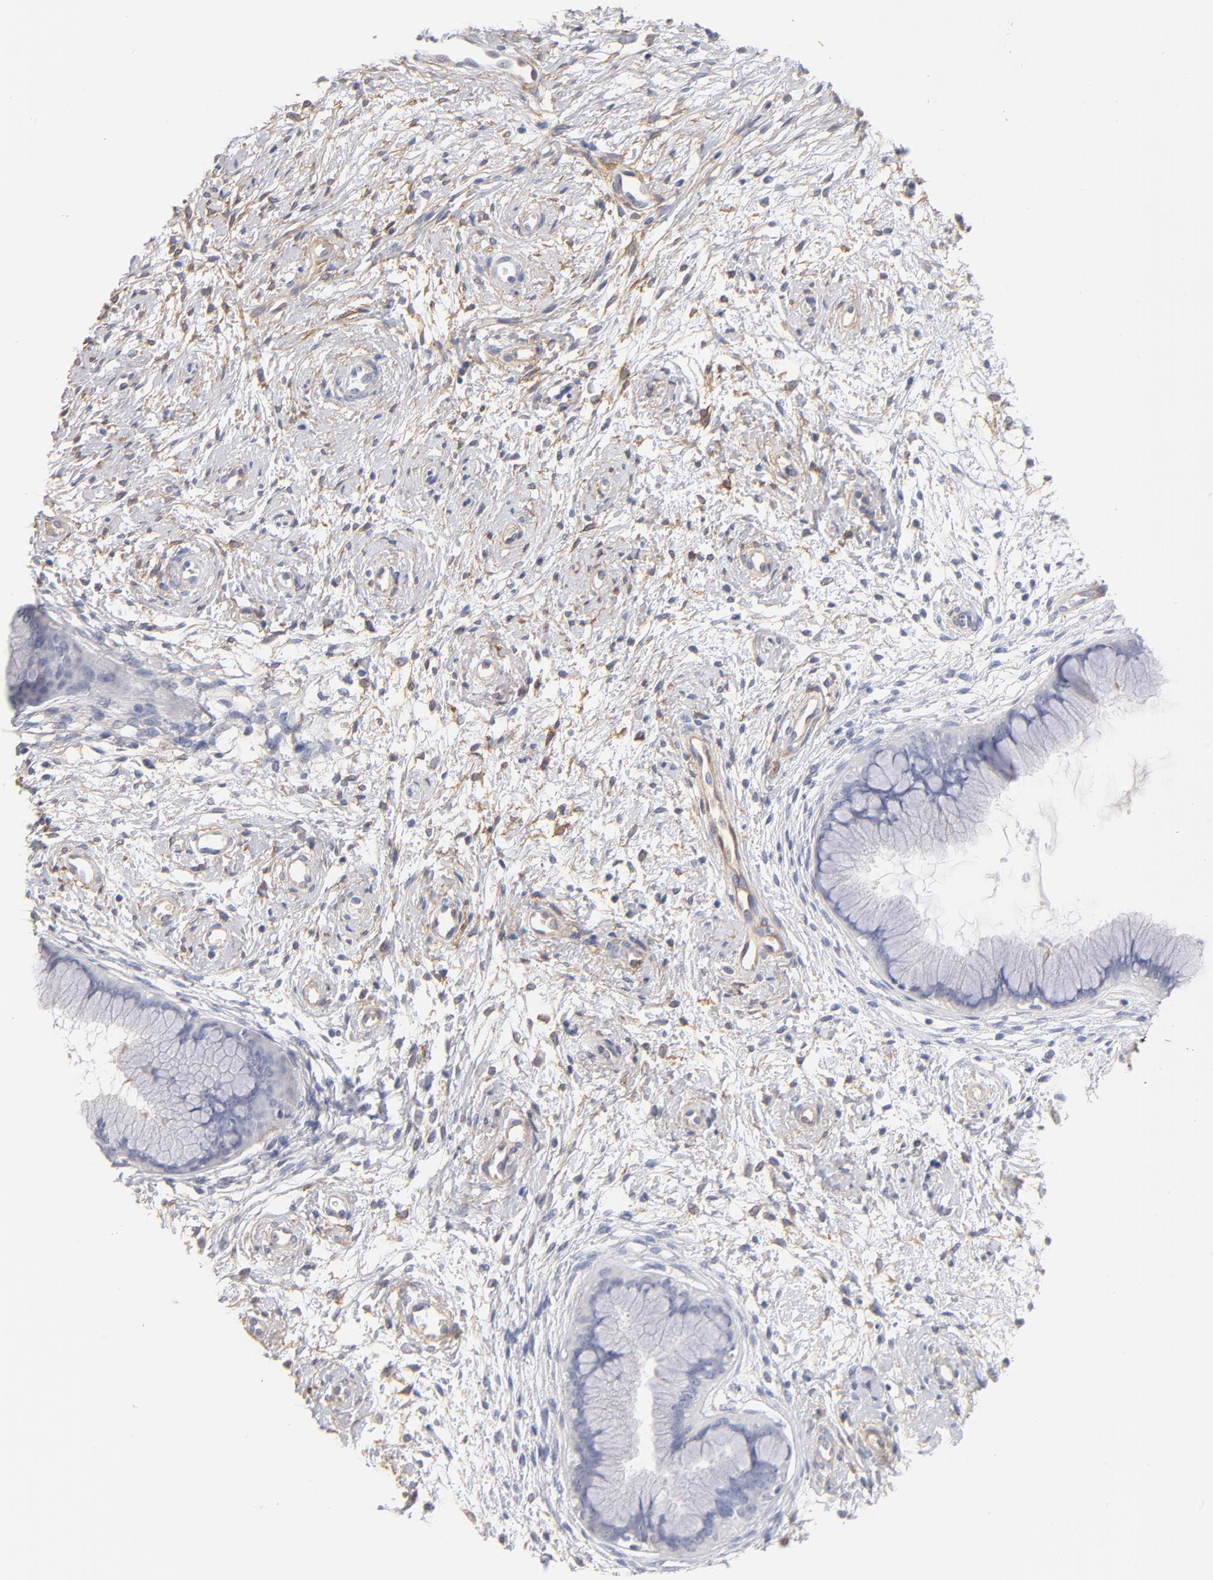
{"staining": {"intensity": "negative", "quantity": "none", "location": "none"}, "tissue": "cervix", "cell_type": "Glandular cells", "image_type": "normal", "snomed": [{"axis": "morphology", "description": "Normal tissue, NOS"}, {"axis": "topography", "description": "Cervix"}], "caption": "Immunohistochemistry (IHC) image of normal cervix: cervix stained with DAB (3,3'-diaminobenzidine) exhibits no significant protein staining in glandular cells. Nuclei are stained in blue.", "gene": "ITGA8", "patient": {"sex": "female", "age": 39}}